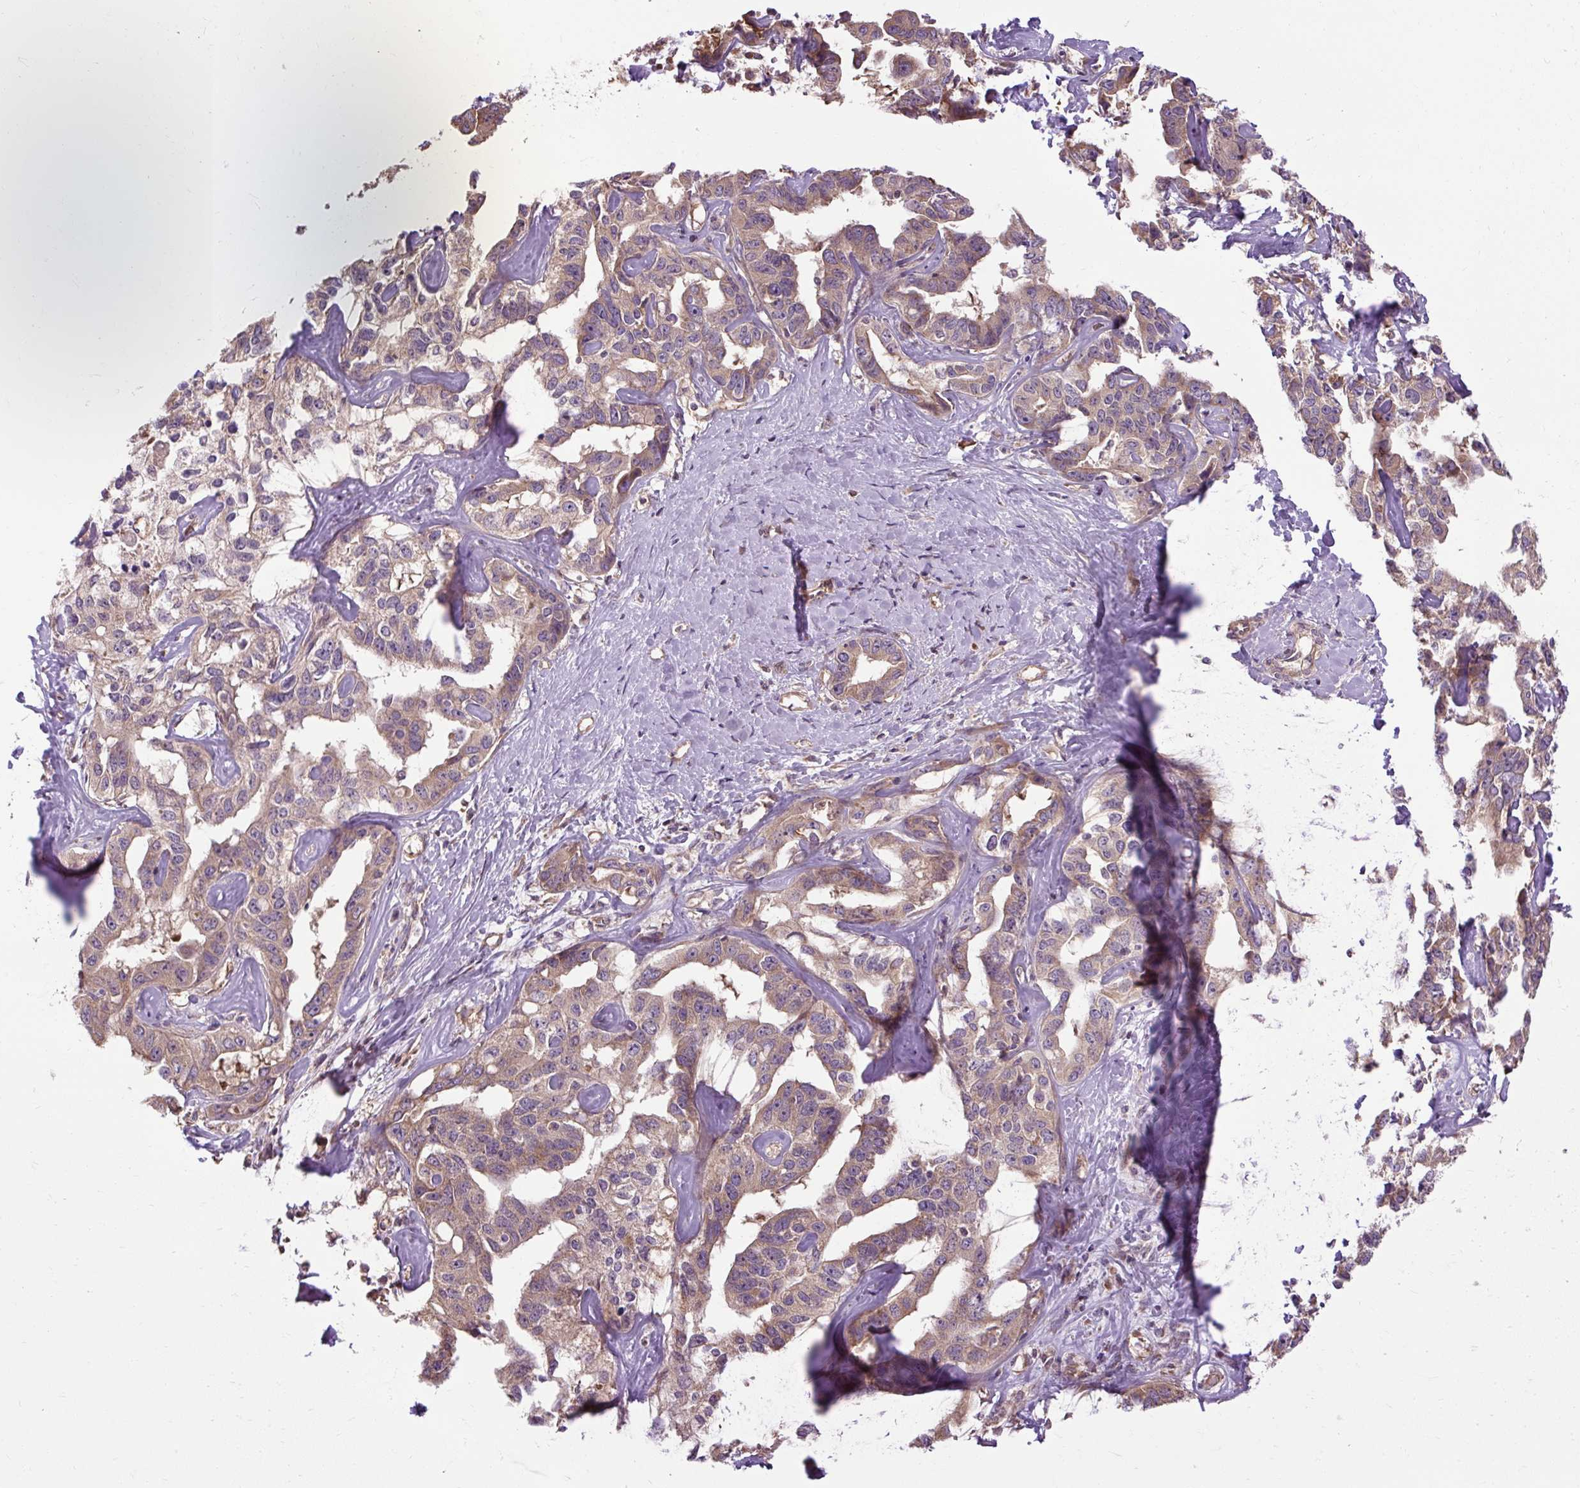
{"staining": {"intensity": "moderate", "quantity": ">75%", "location": "cytoplasmic/membranous"}, "tissue": "liver cancer", "cell_type": "Tumor cells", "image_type": "cancer", "snomed": [{"axis": "morphology", "description": "Cholangiocarcinoma"}, {"axis": "topography", "description": "Liver"}], "caption": "Immunohistochemical staining of human liver cholangiocarcinoma displays moderate cytoplasmic/membranous protein positivity in about >75% of tumor cells.", "gene": "FLRT1", "patient": {"sex": "male", "age": 59}}